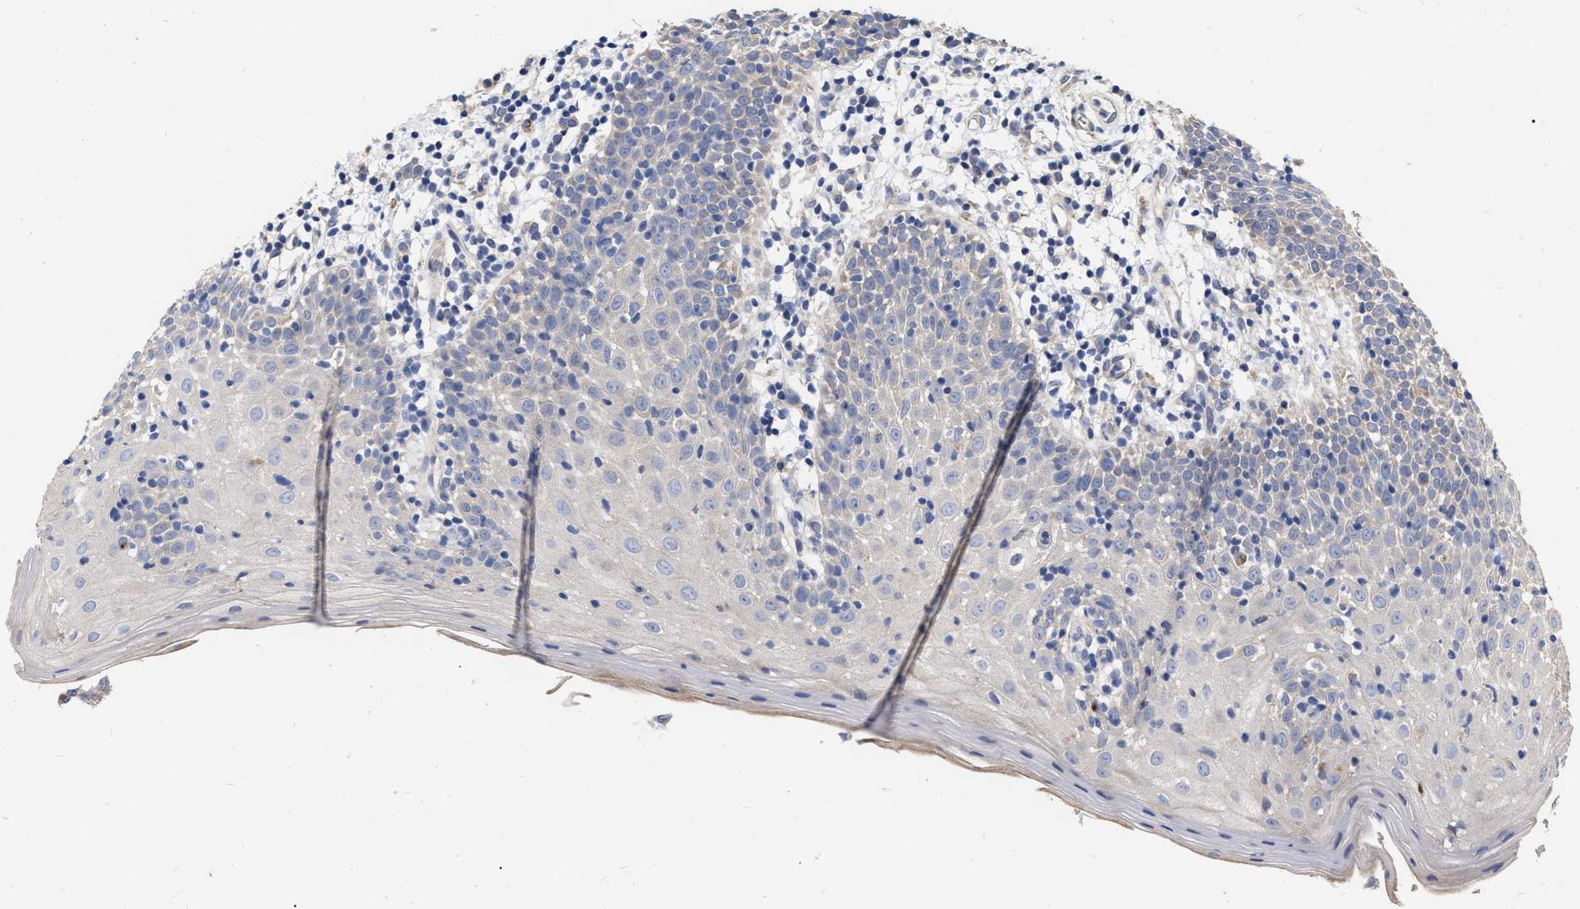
{"staining": {"intensity": "negative", "quantity": "none", "location": "none"}, "tissue": "oral mucosa", "cell_type": "Squamous epithelial cells", "image_type": "normal", "snomed": [{"axis": "morphology", "description": "Normal tissue, NOS"}, {"axis": "morphology", "description": "Squamous cell carcinoma, NOS"}, {"axis": "topography", "description": "Skeletal muscle"}, {"axis": "topography", "description": "Oral tissue"}], "caption": "Immunohistochemistry photomicrograph of unremarkable human oral mucosa stained for a protein (brown), which reveals no positivity in squamous epithelial cells. (IHC, brightfield microscopy, high magnification).", "gene": "MLST8", "patient": {"sex": "male", "age": 71}}